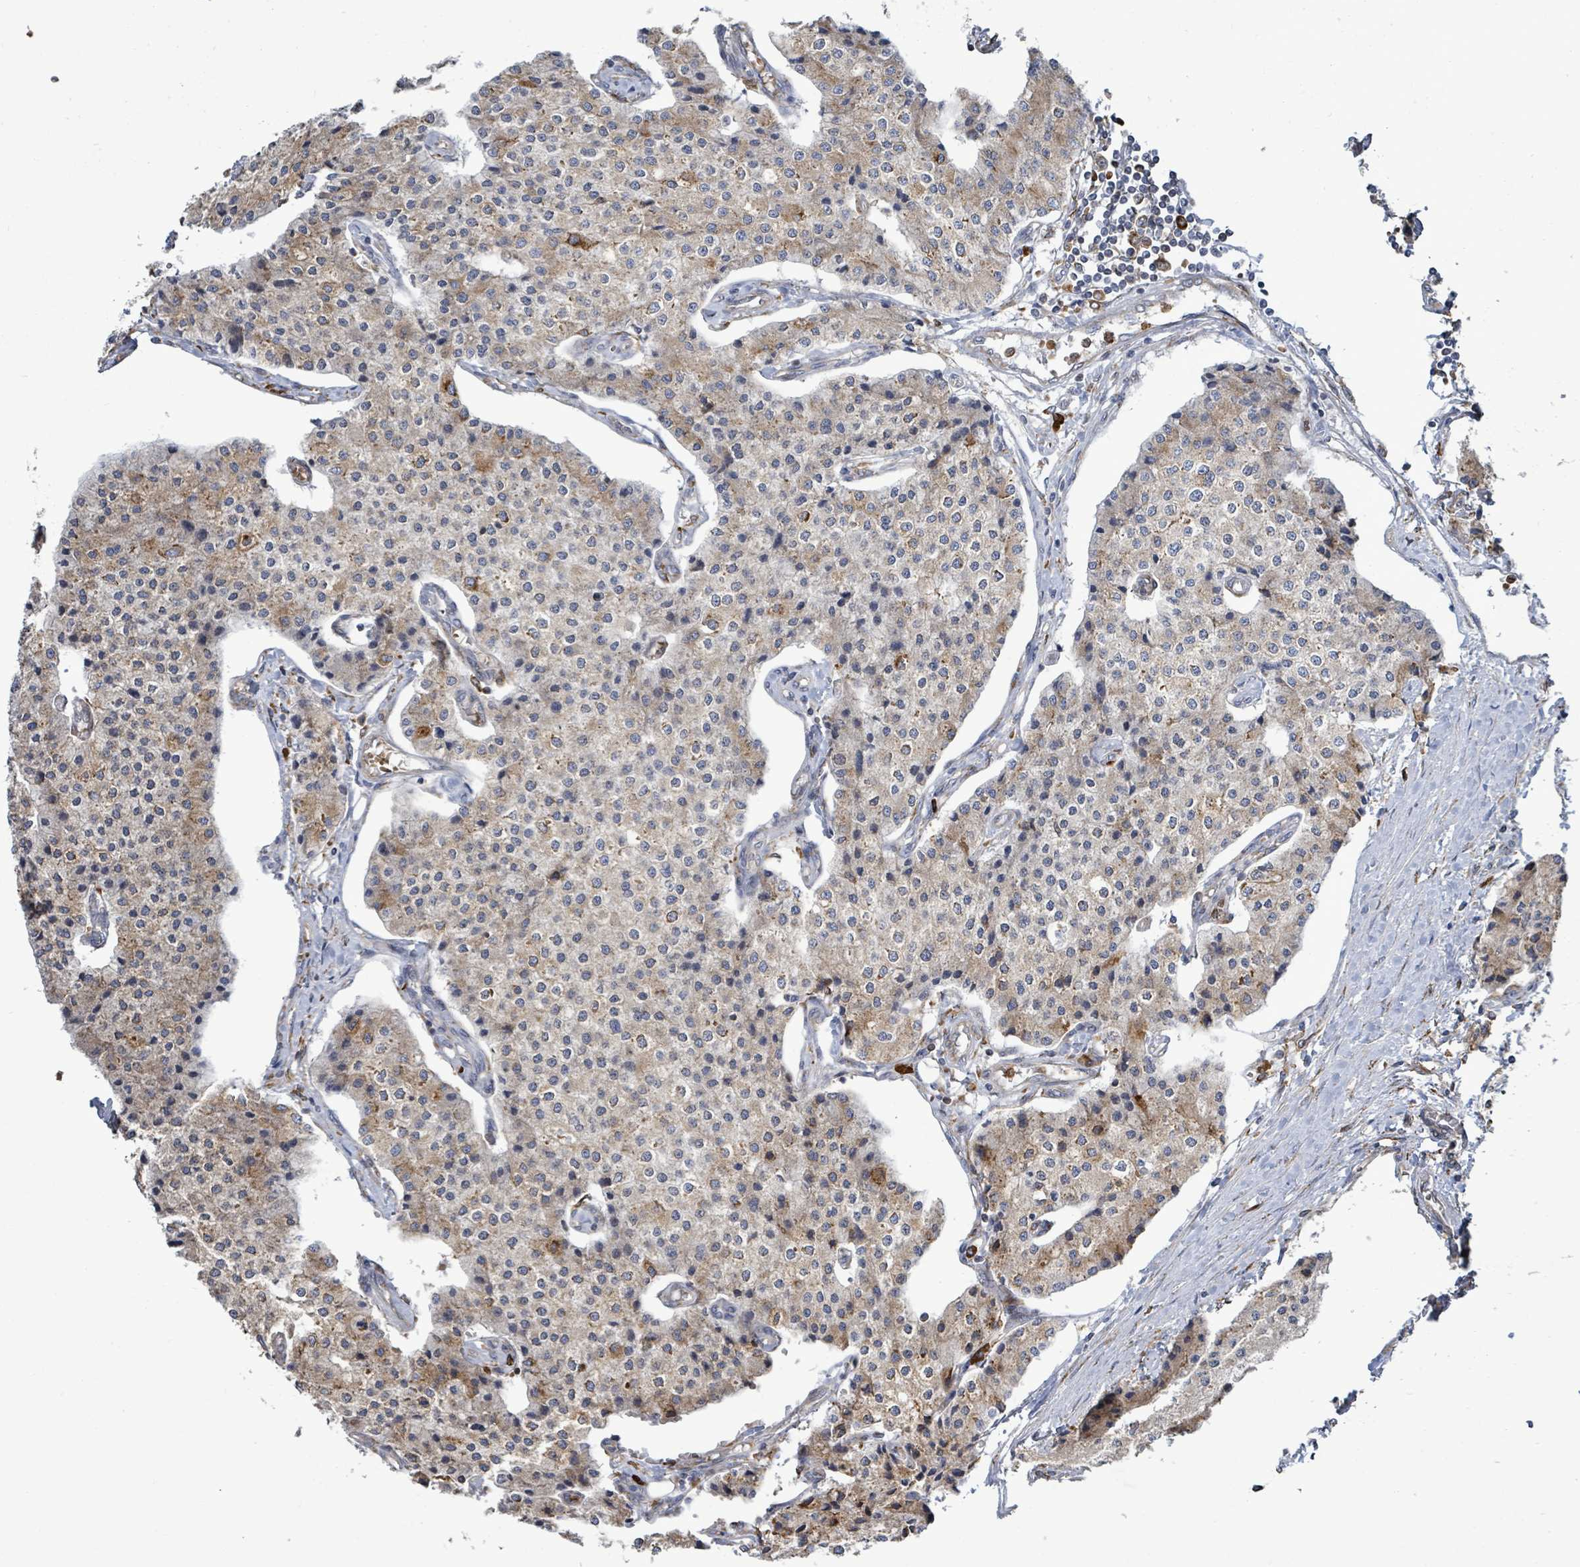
{"staining": {"intensity": "moderate", "quantity": "25%-75%", "location": "cytoplasmic/membranous"}, "tissue": "carcinoid", "cell_type": "Tumor cells", "image_type": "cancer", "snomed": [{"axis": "morphology", "description": "Carcinoid, malignant, NOS"}, {"axis": "topography", "description": "Colon"}], "caption": "IHC photomicrograph of neoplastic tissue: human carcinoid stained using immunohistochemistry (IHC) demonstrates medium levels of moderate protein expression localized specifically in the cytoplasmic/membranous of tumor cells, appearing as a cytoplasmic/membranous brown color.", "gene": "RFPL4A", "patient": {"sex": "female", "age": 52}}